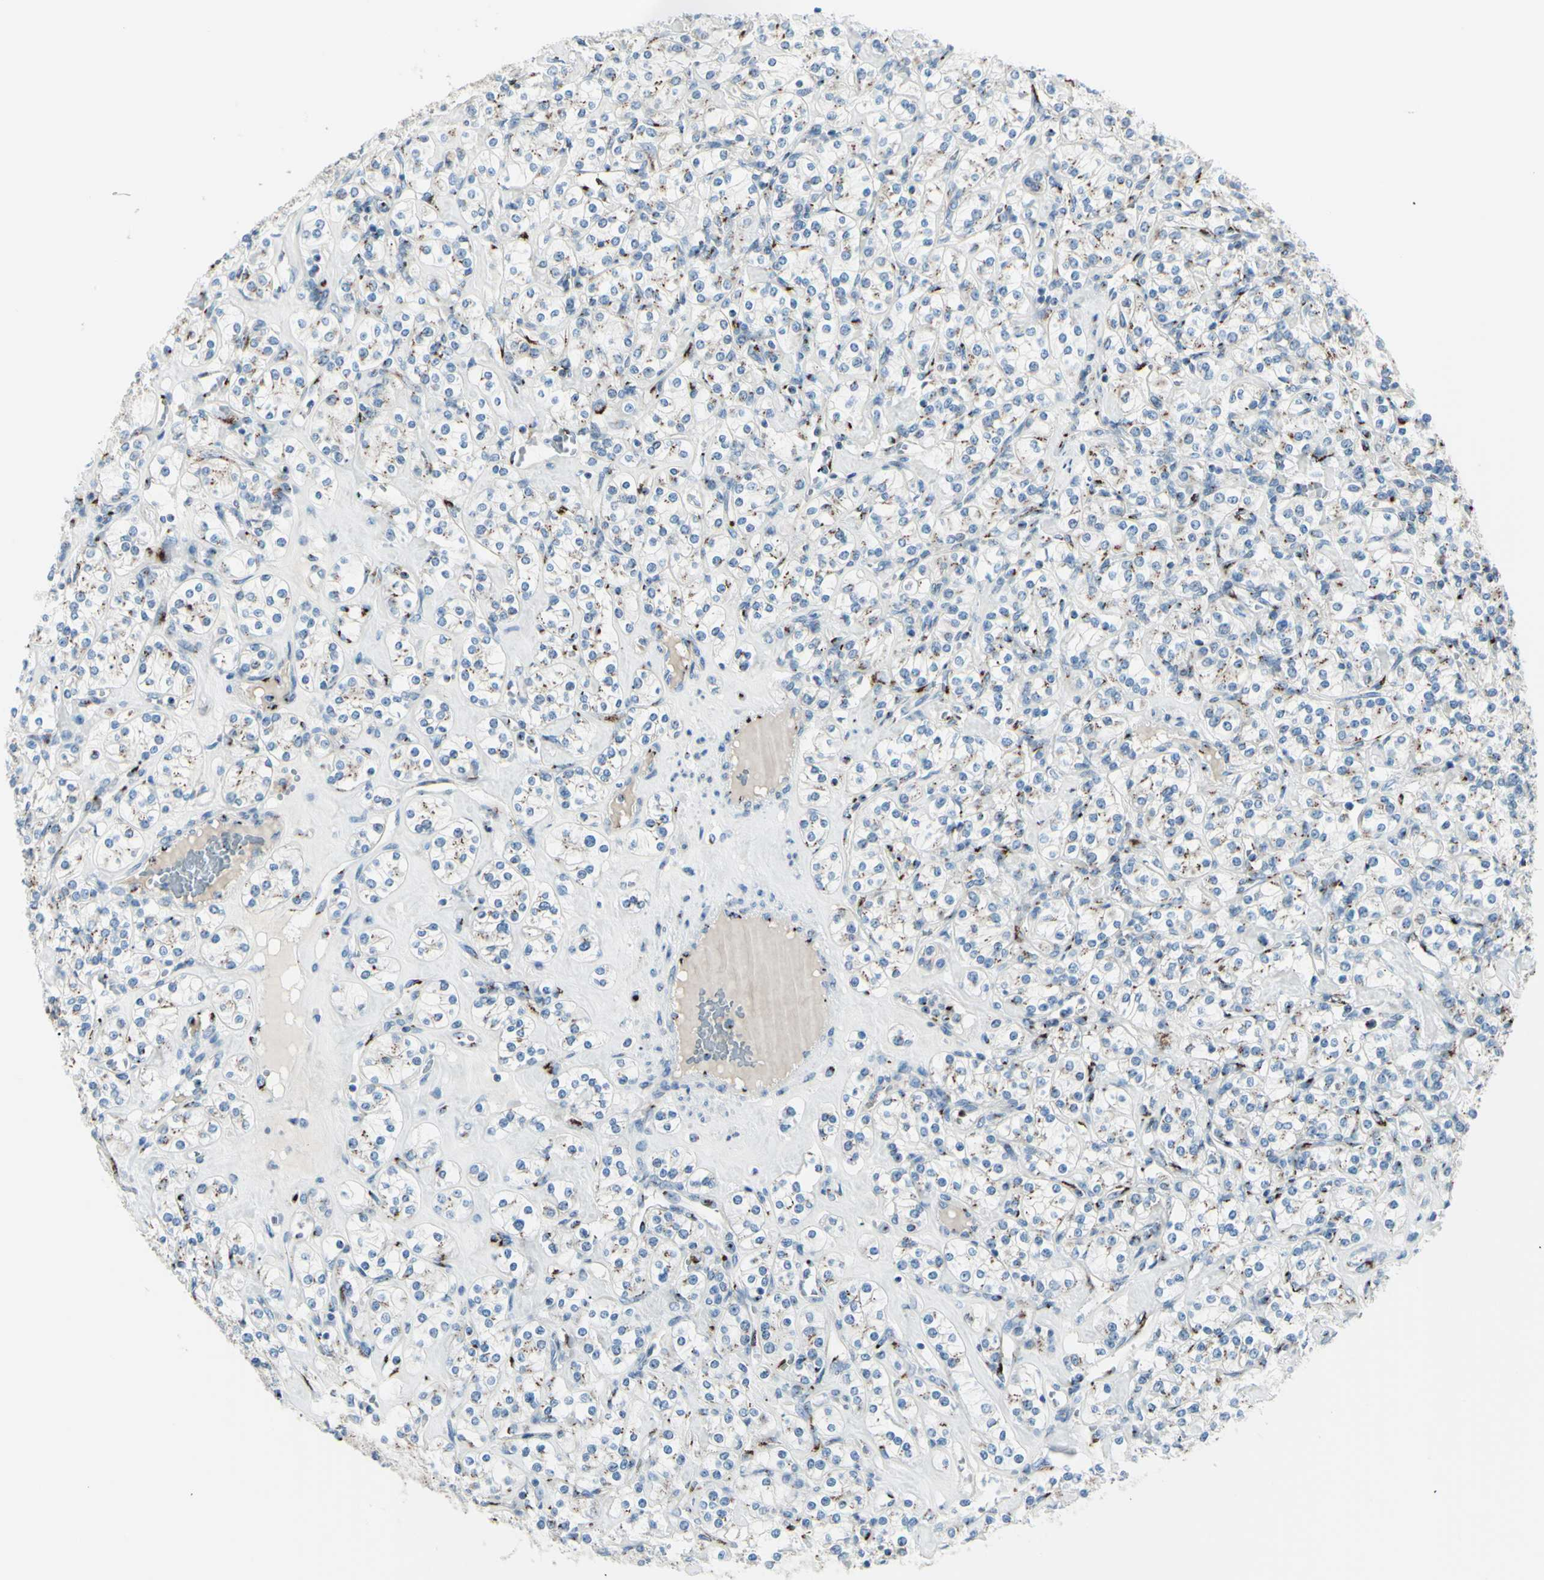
{"staining": {"intensity": "moderate", "quantity": "<25%", "location": "cytoplasmic/membranous"}, "tissue": "renal cancer", "cell_type": "Tumor cells", "image_type": "cancer", "snomed": [{"axis": "morphology", "description": "Adenocarcinoma, NOS"}, {"axis": "topography", "description": "Kidney"}], "caption": "Protein staining by immunohistochemistry exhibits moderate cytoplasmic/membranous positivity in approximately <25% of tumor cells in adenocarcinoma (renal).", "gene": "B4GALT1", "patient": {"sex": "male", "age": 77}}